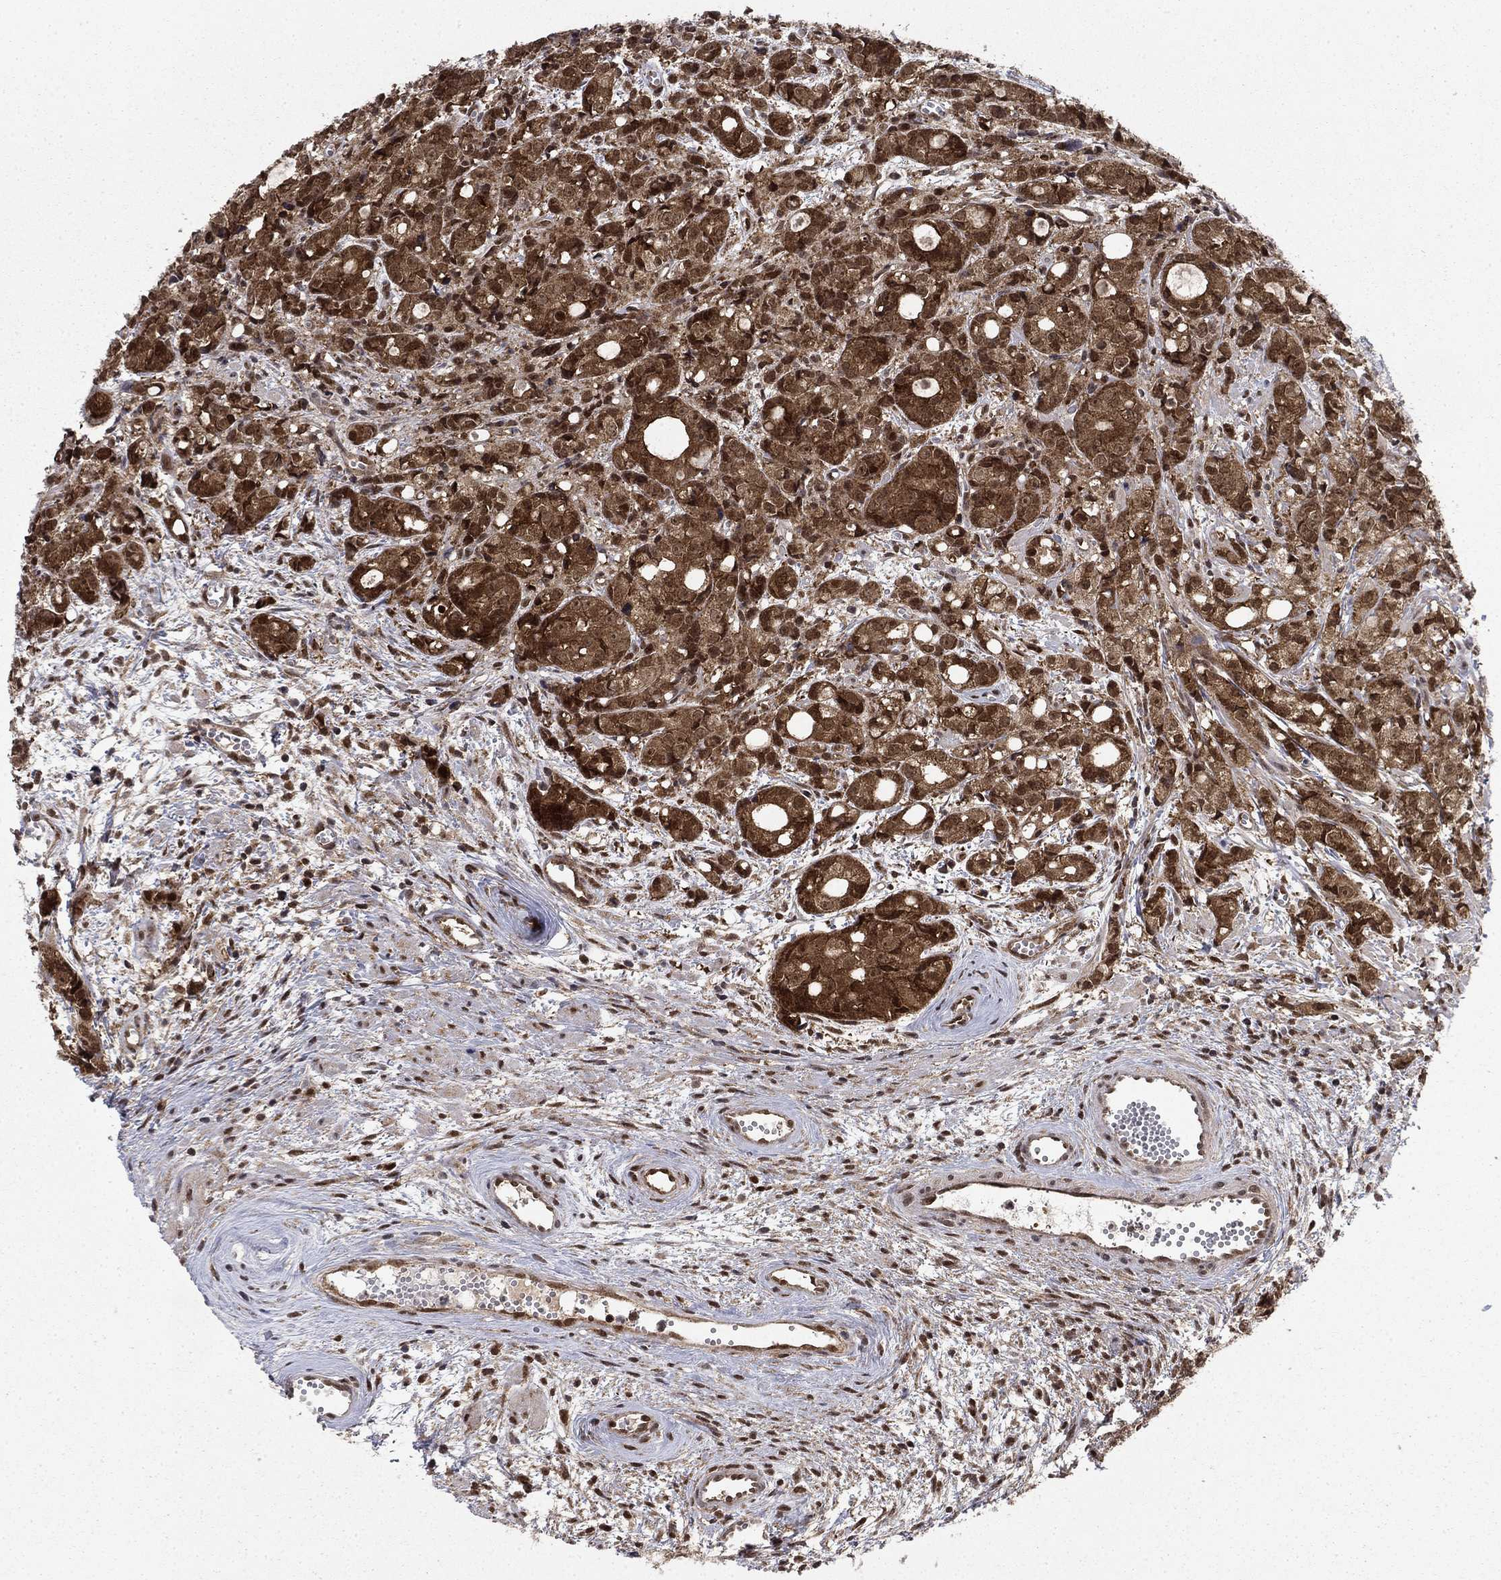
{"staining": {"intensity": "strong", "quantity": "25%-75%", "location": "cytoplasmic/membranous"}, "tissue": "prostate cancer", "cell_type": "Tumor cells", "image_type": "cancer", "snomed": [{"axis": "morphology", "description": "Adenocarcinoma, Medium grade"}, {"axis": "topography", "description": "Prostate"}], "caption": "DAB immunohistochemical staining of human prostate cancer (adenocarcinoma (medium-grade)) displays strong cytoplasmic/membranous protein expression in about 25%-75% of tumor cells.", "gene": "DNAJA1", "patient": {"sex": "male", "age": 74}}